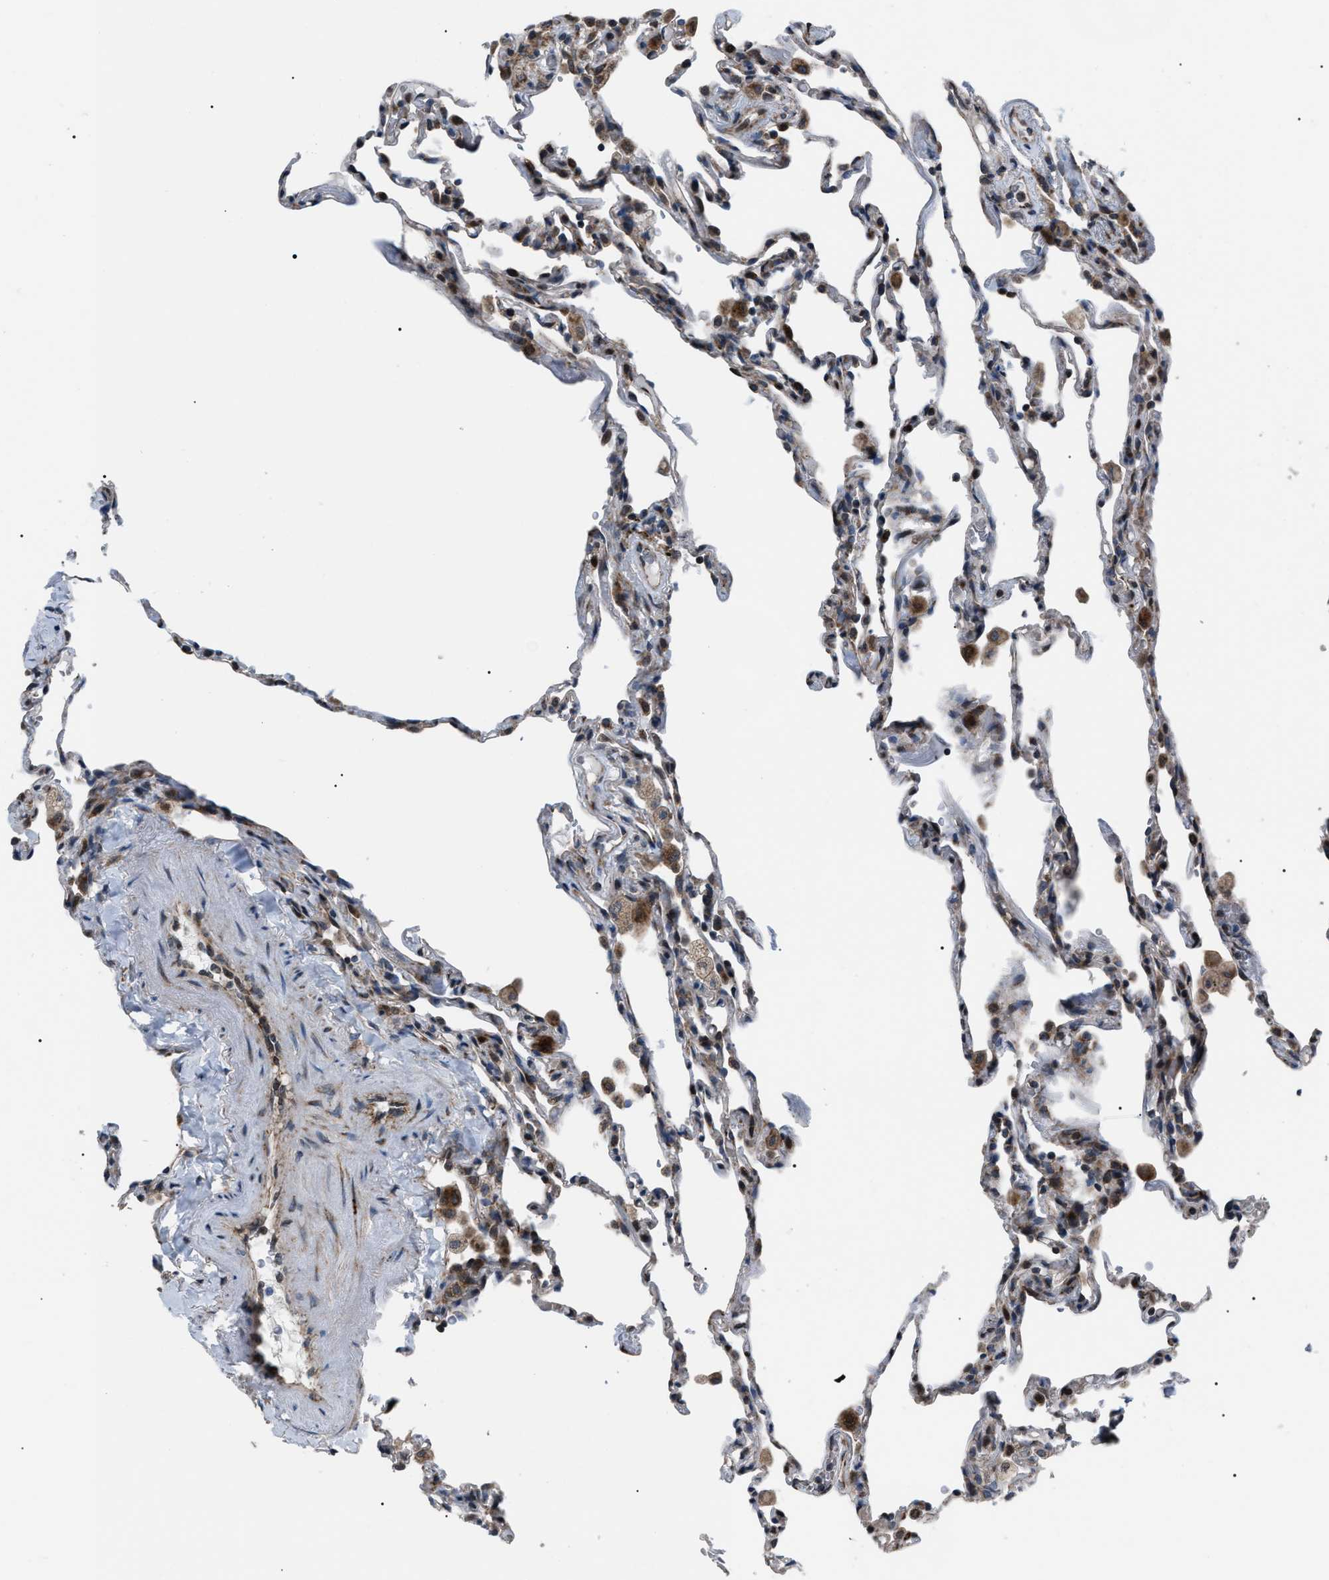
{"staining": {"intensity": "weak", "quantity": "<25%", "location": "cytoplasmic/membranous"}, "tissue": "lung", "cell_type": "Alveolar cells", "image_type": "normal", "snomed": [{"axis": "morphology", "description": "Normal tissue, NOS"}, {"axis": "topography", "description": "Lung"}], "caption": "This is an immunohistochemistry image of normal human lung. There is no positivity in alveolar cells.", "gene": "AGO2", "patient": {"sex": "male", "age": 59}}